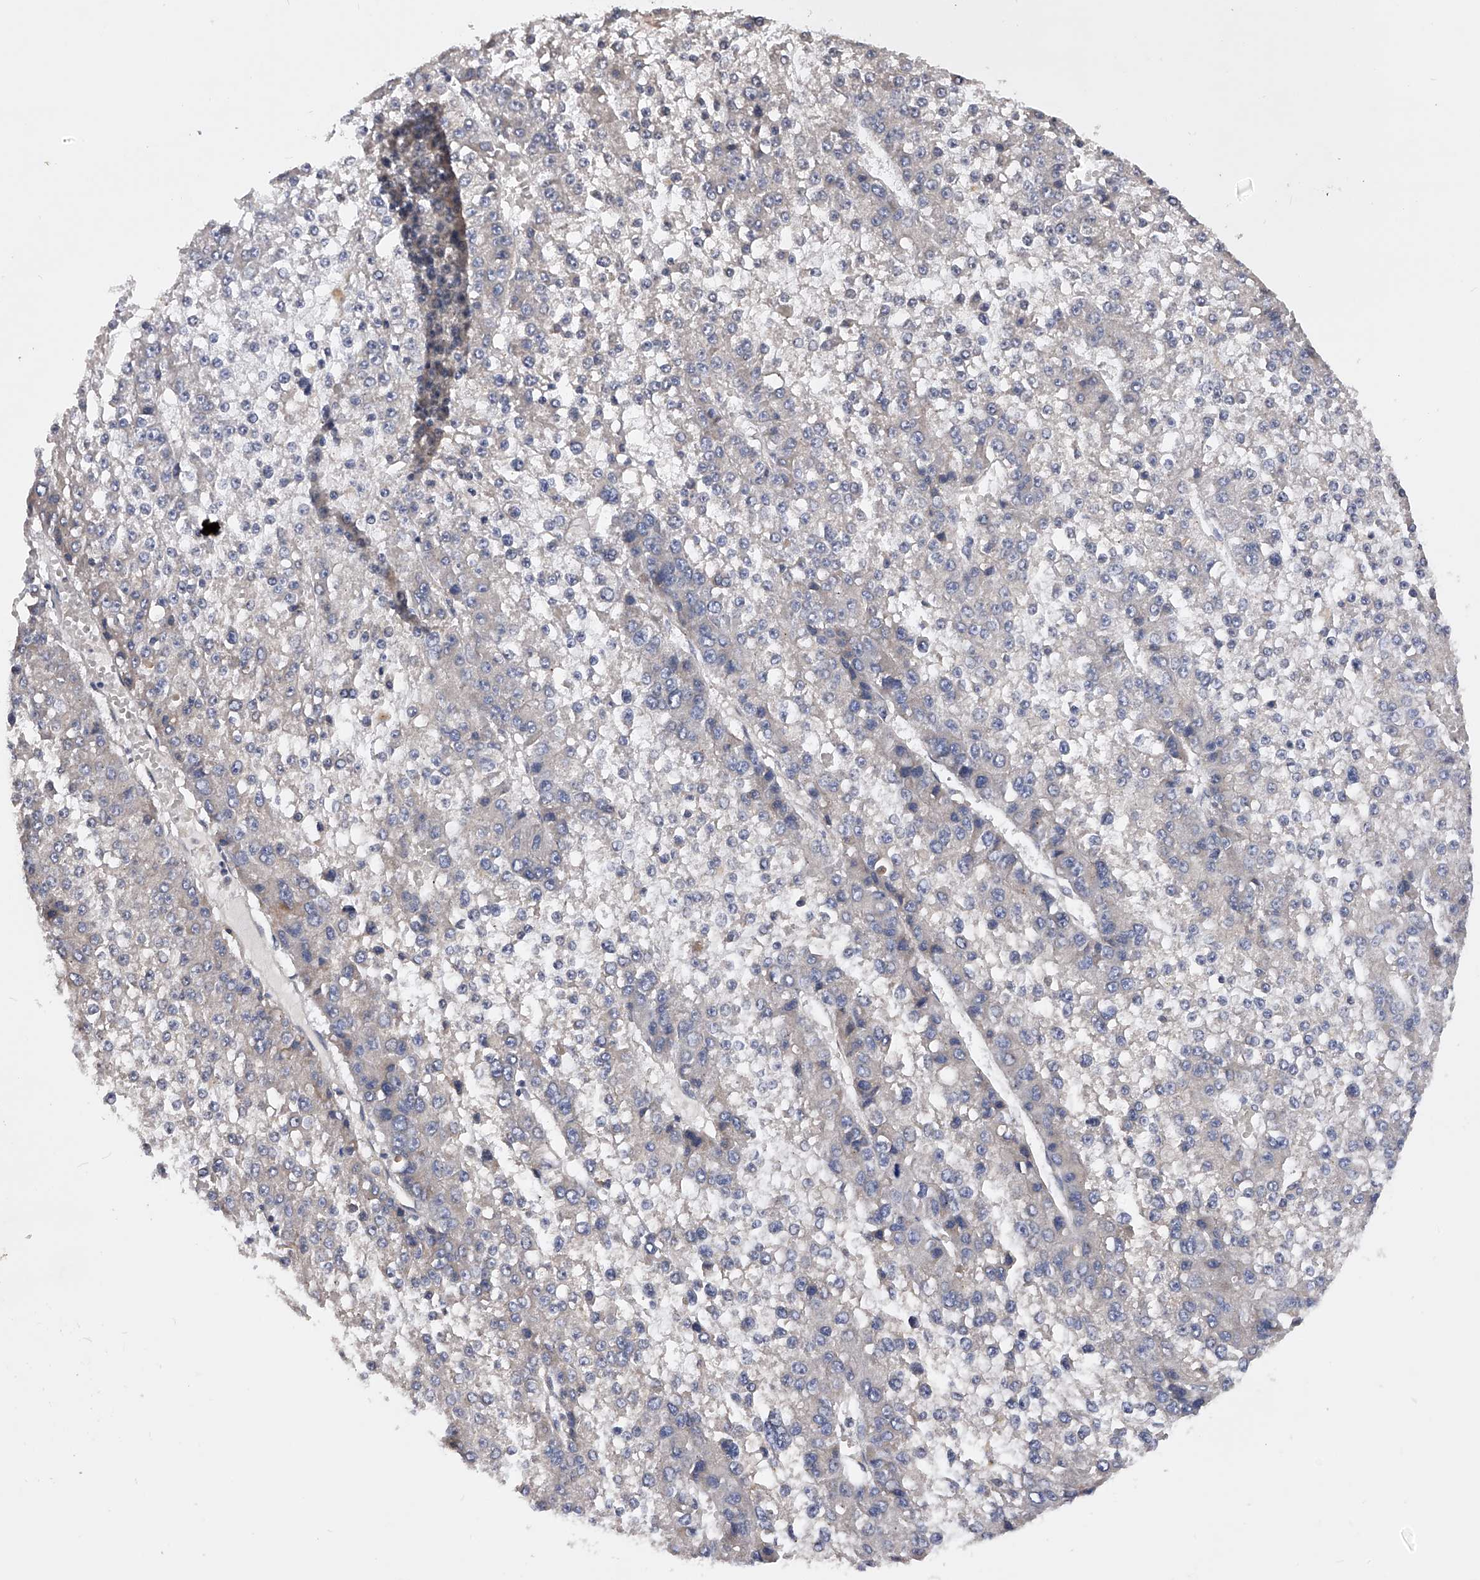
{"staining": {"intensity": "negative", "quantity": "none", "location": "none"}, "tissue": "liver cancer", "cell_type": "Tumor cells", "image_type": "cancer", "snomed": [{"axis": "morphology", "description": "Carcinoma, Hepatocellular, NOS"}, {"axis": "topography", "description": "Liver"}], "caption": "Human hepatocellular carcinoma (liver) stained for a protein using IHC reveals no expression in tumor cells.", "gene": "ARL4C", "patient": {"sex": "female", "age": 73}}